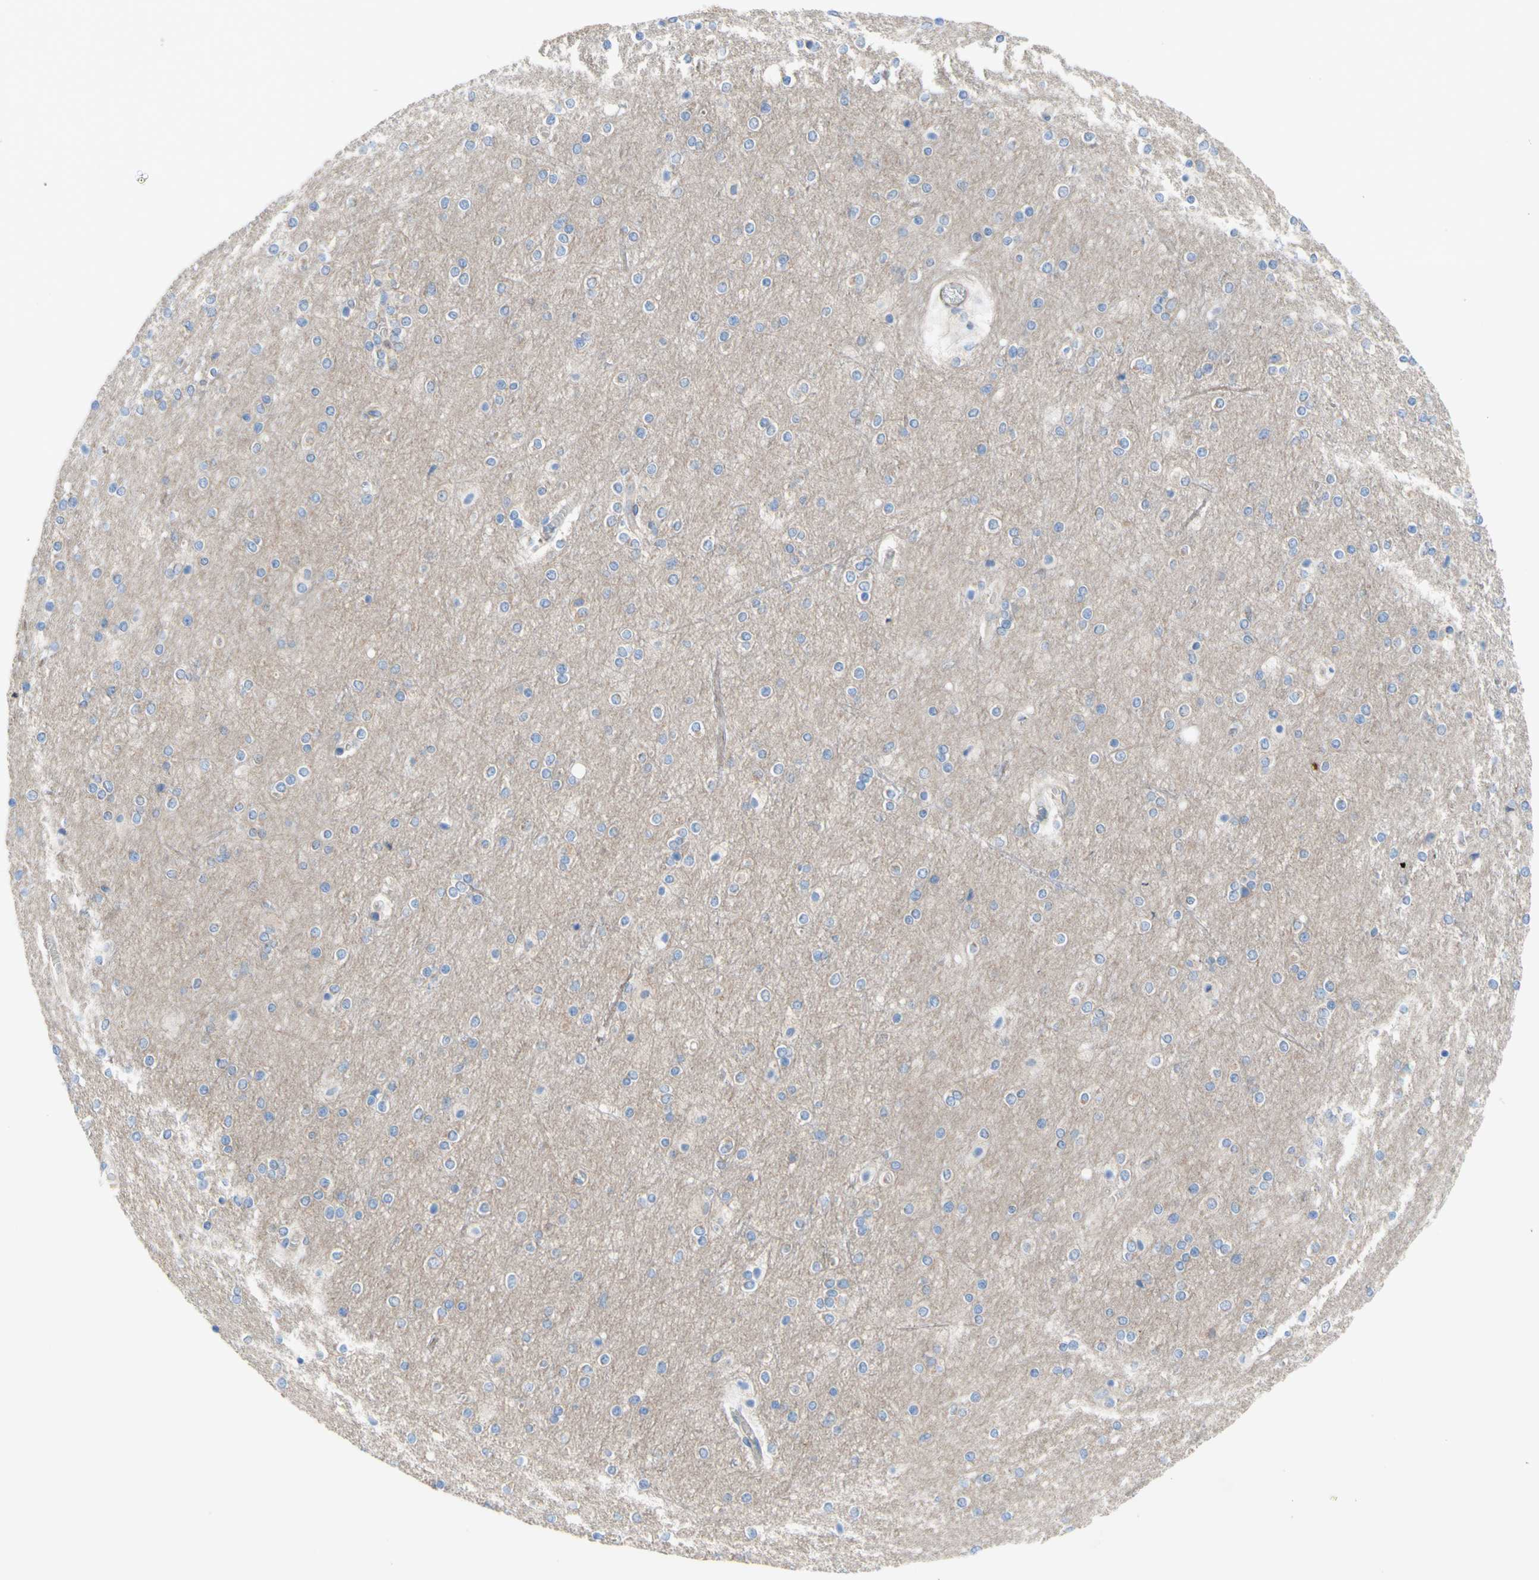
{"staining": {"intensity": "negative", "quantity": "none", "location": "none"}, "tissue": "cerebral cortex", "cell_type": "Endothelial cells", "image_type": "normal", "snomed": [{"axis": "morphology", "description": "Normal tissue, NOS"}, {"axis": "topography", "description": "Cerebral cortex"}], "caption": "Immunohistochemistry micrograph of benign cerebral cortex stained for a protein (brown), which reveals no positivity in endothelial cells.", "gene": "RETREG2", "patient": {"sex": "female", "age": 54}}